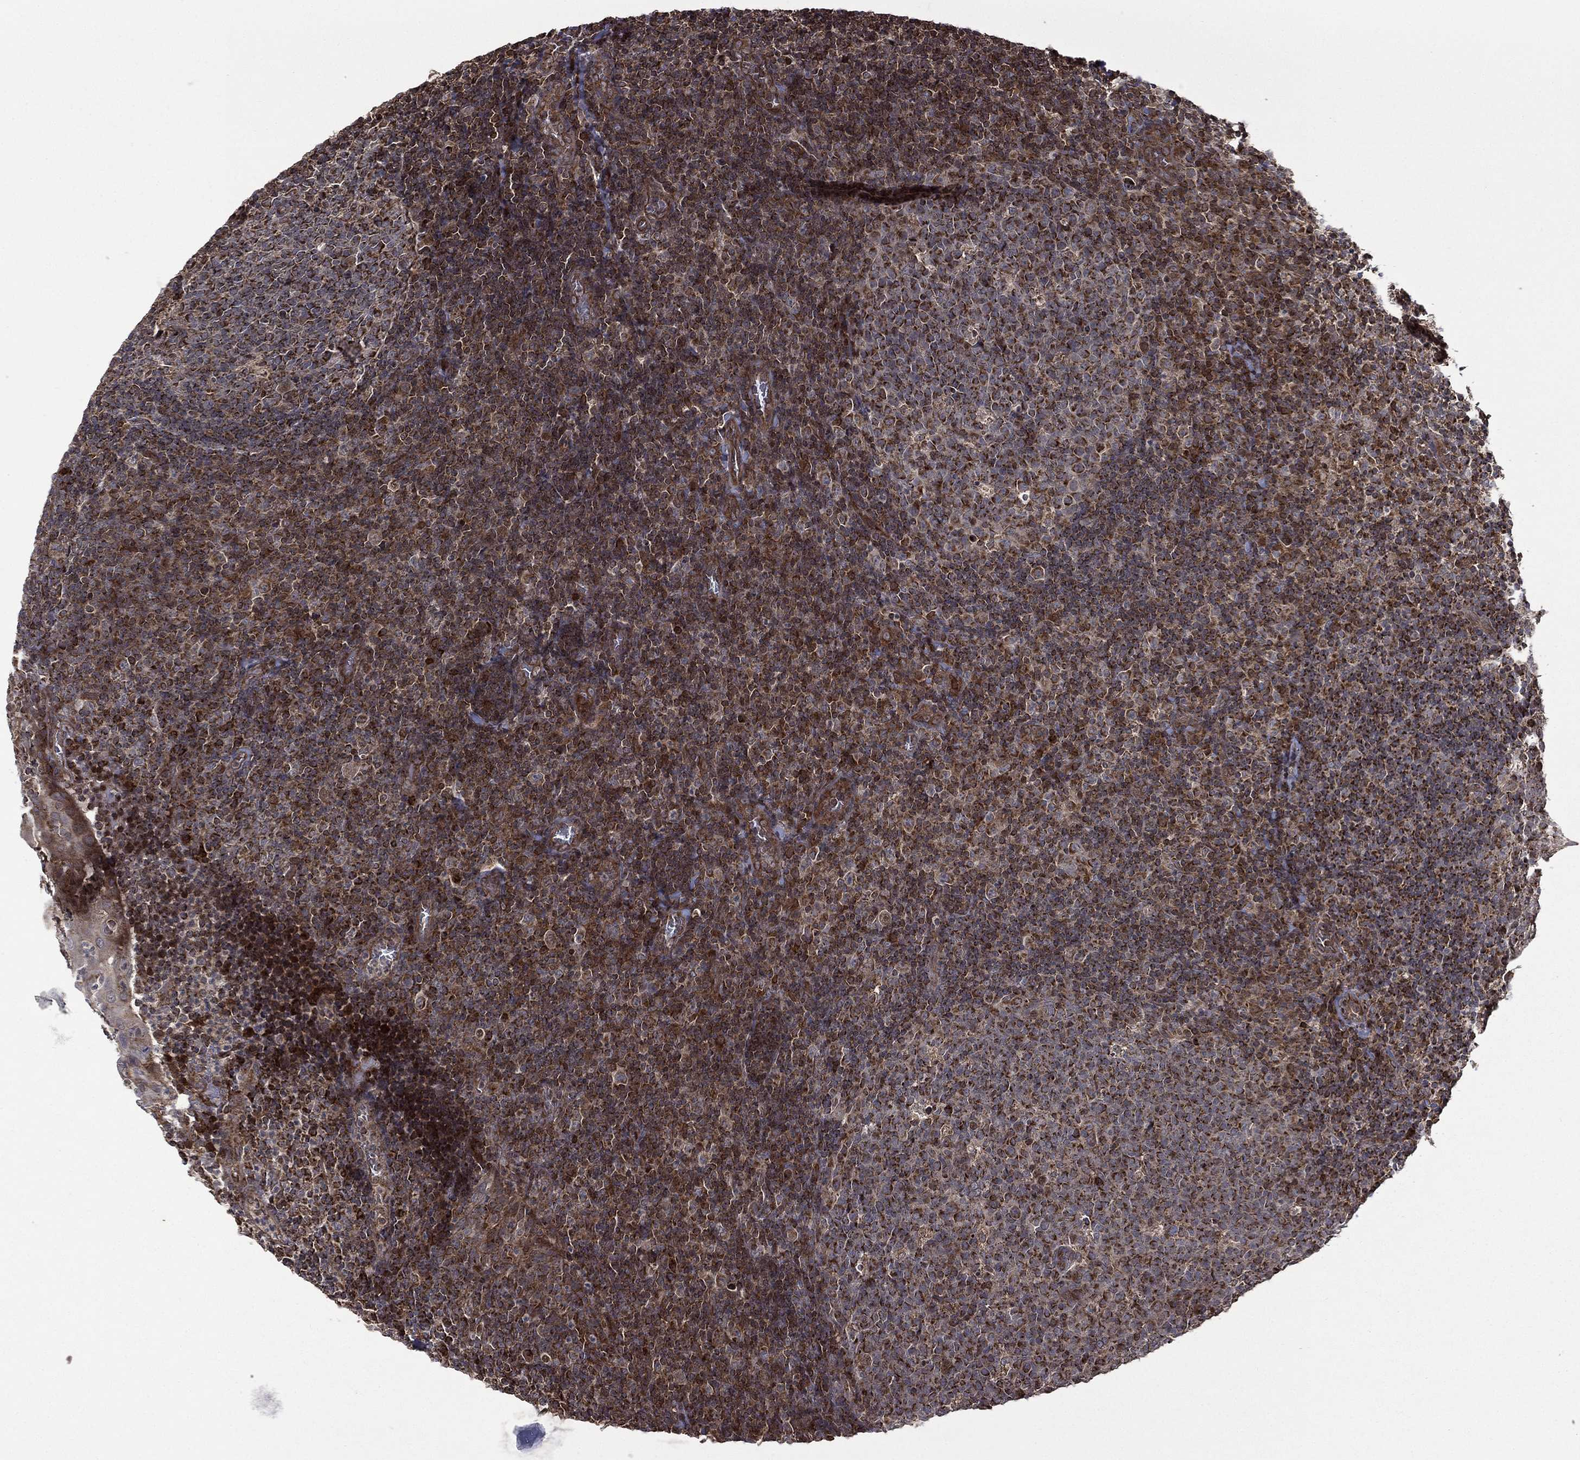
{"staining": {"intensity": "strong", "quantity": ">75%", "location": "cytoplasmic/membranous"}, "tissue": "tonsil", "cell_type": "Germinal center cells", "image_type": "normal", "snomed": [{"axis": "morphology", "description": "Normal tissue, NOS"}, {"axis": "topography", "description": "Tonsil"}], "caption": "Benign tonsil exhibits strong cytoplasmic/membranous expression in about >75% of germinal center cells, visualized by immunohistochemistry. The protein of interest is stained brown, and the nuclei are stained in blue (DAB IHC with brightfield microscopy, high magnification).", "gene": "GIMAP6", "patient": {"sex": "female", "age": 5}}